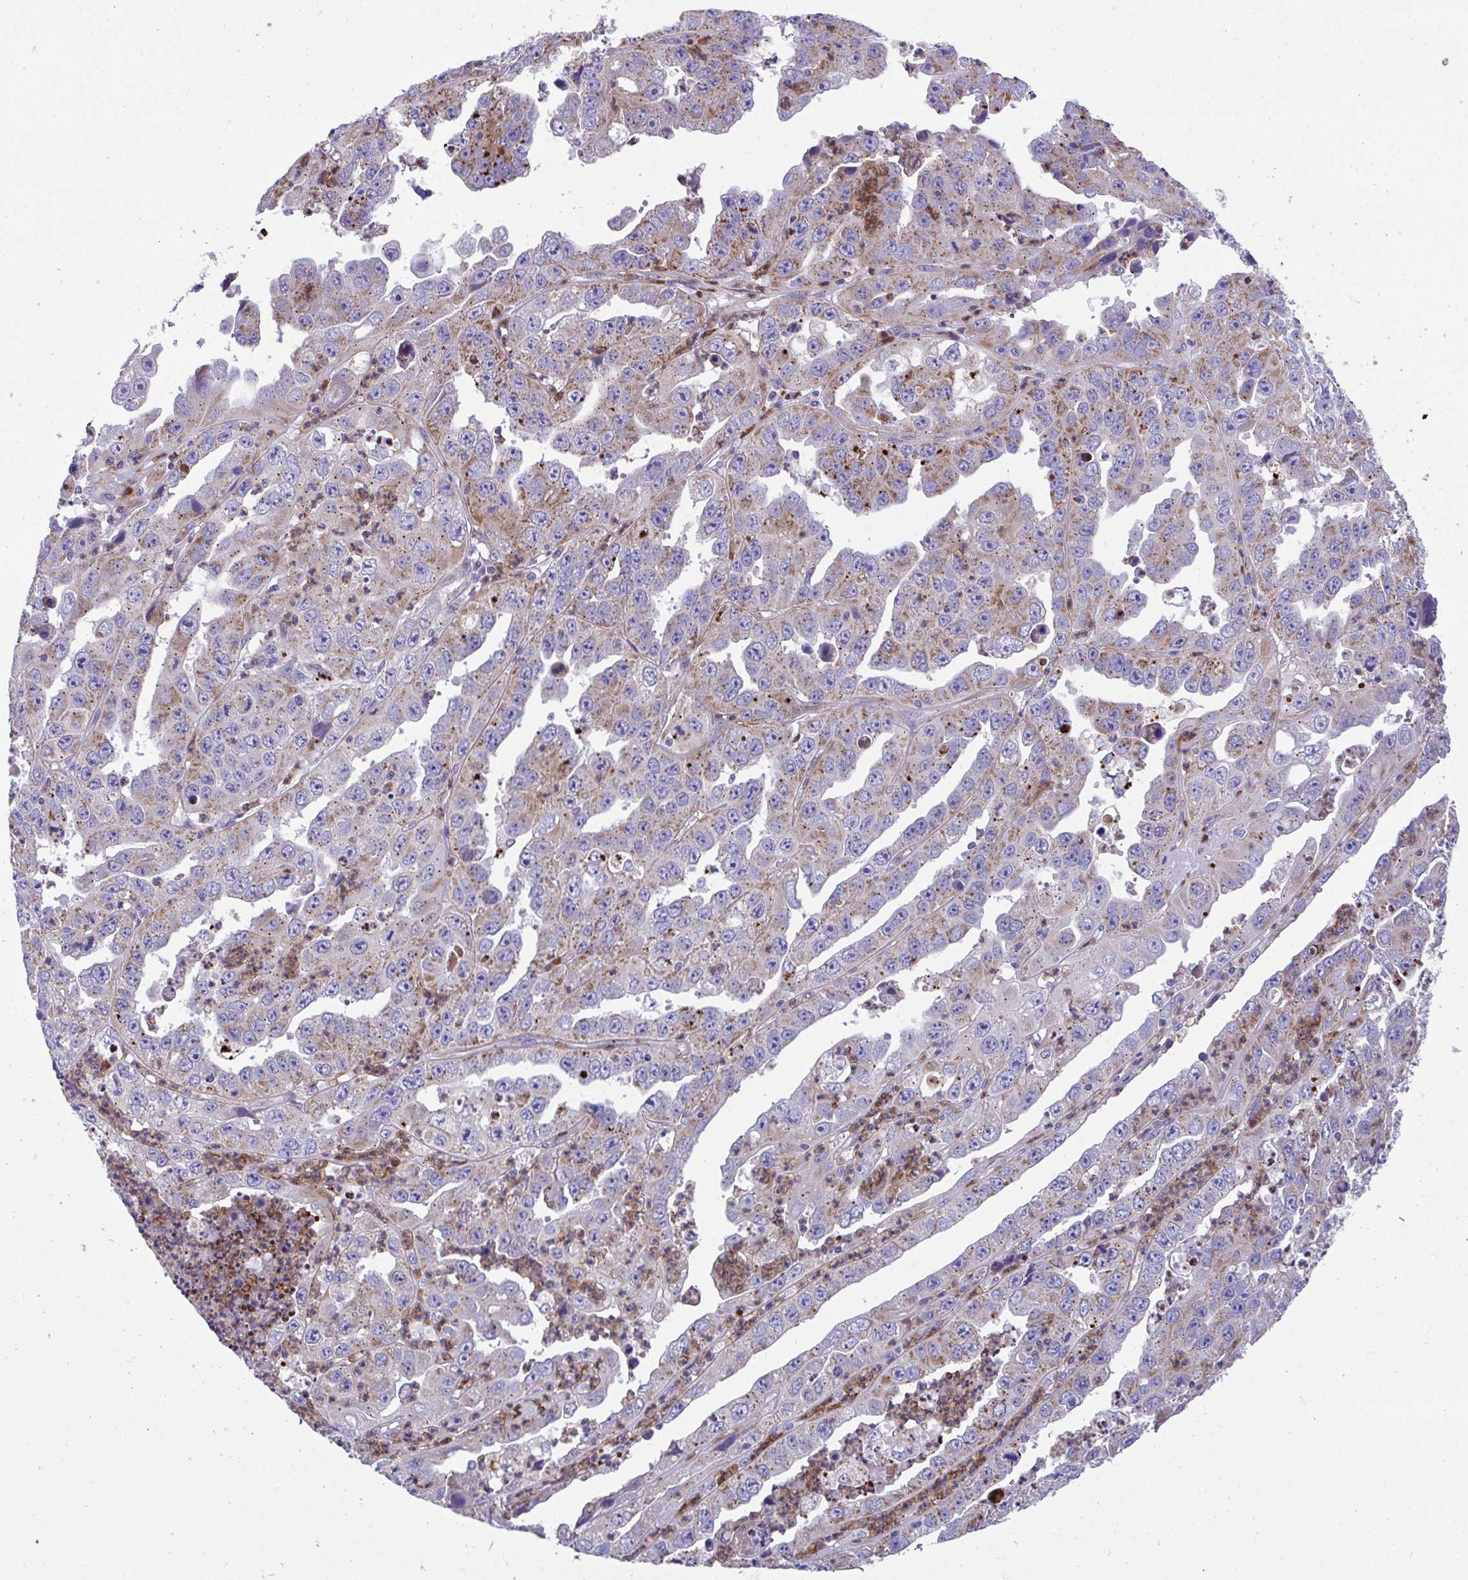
{"staining": {"intensity": "weak", "quantity": "25%-75%", "location": "cytoplasmic/membranous"}, "tissue": "endometrial cancer", "cell_type": "Tumor cells", "image_type": "cancer", "snomed": [{"axis": "morphology", "description": "Adenocarcinoma, NOS"}, {"axis": "topography", "description": "Uterus"}], "caption": "Protein staining reveals weak cytoplasmic/membranous expression in about 25%-75% of tumor cells in endometrial adenocarcinoma. (Brightfield microscopy of DAB IHC at high magnification).", "gene": "MRPS16", "patient": {"sex": "female", "age": 62}}